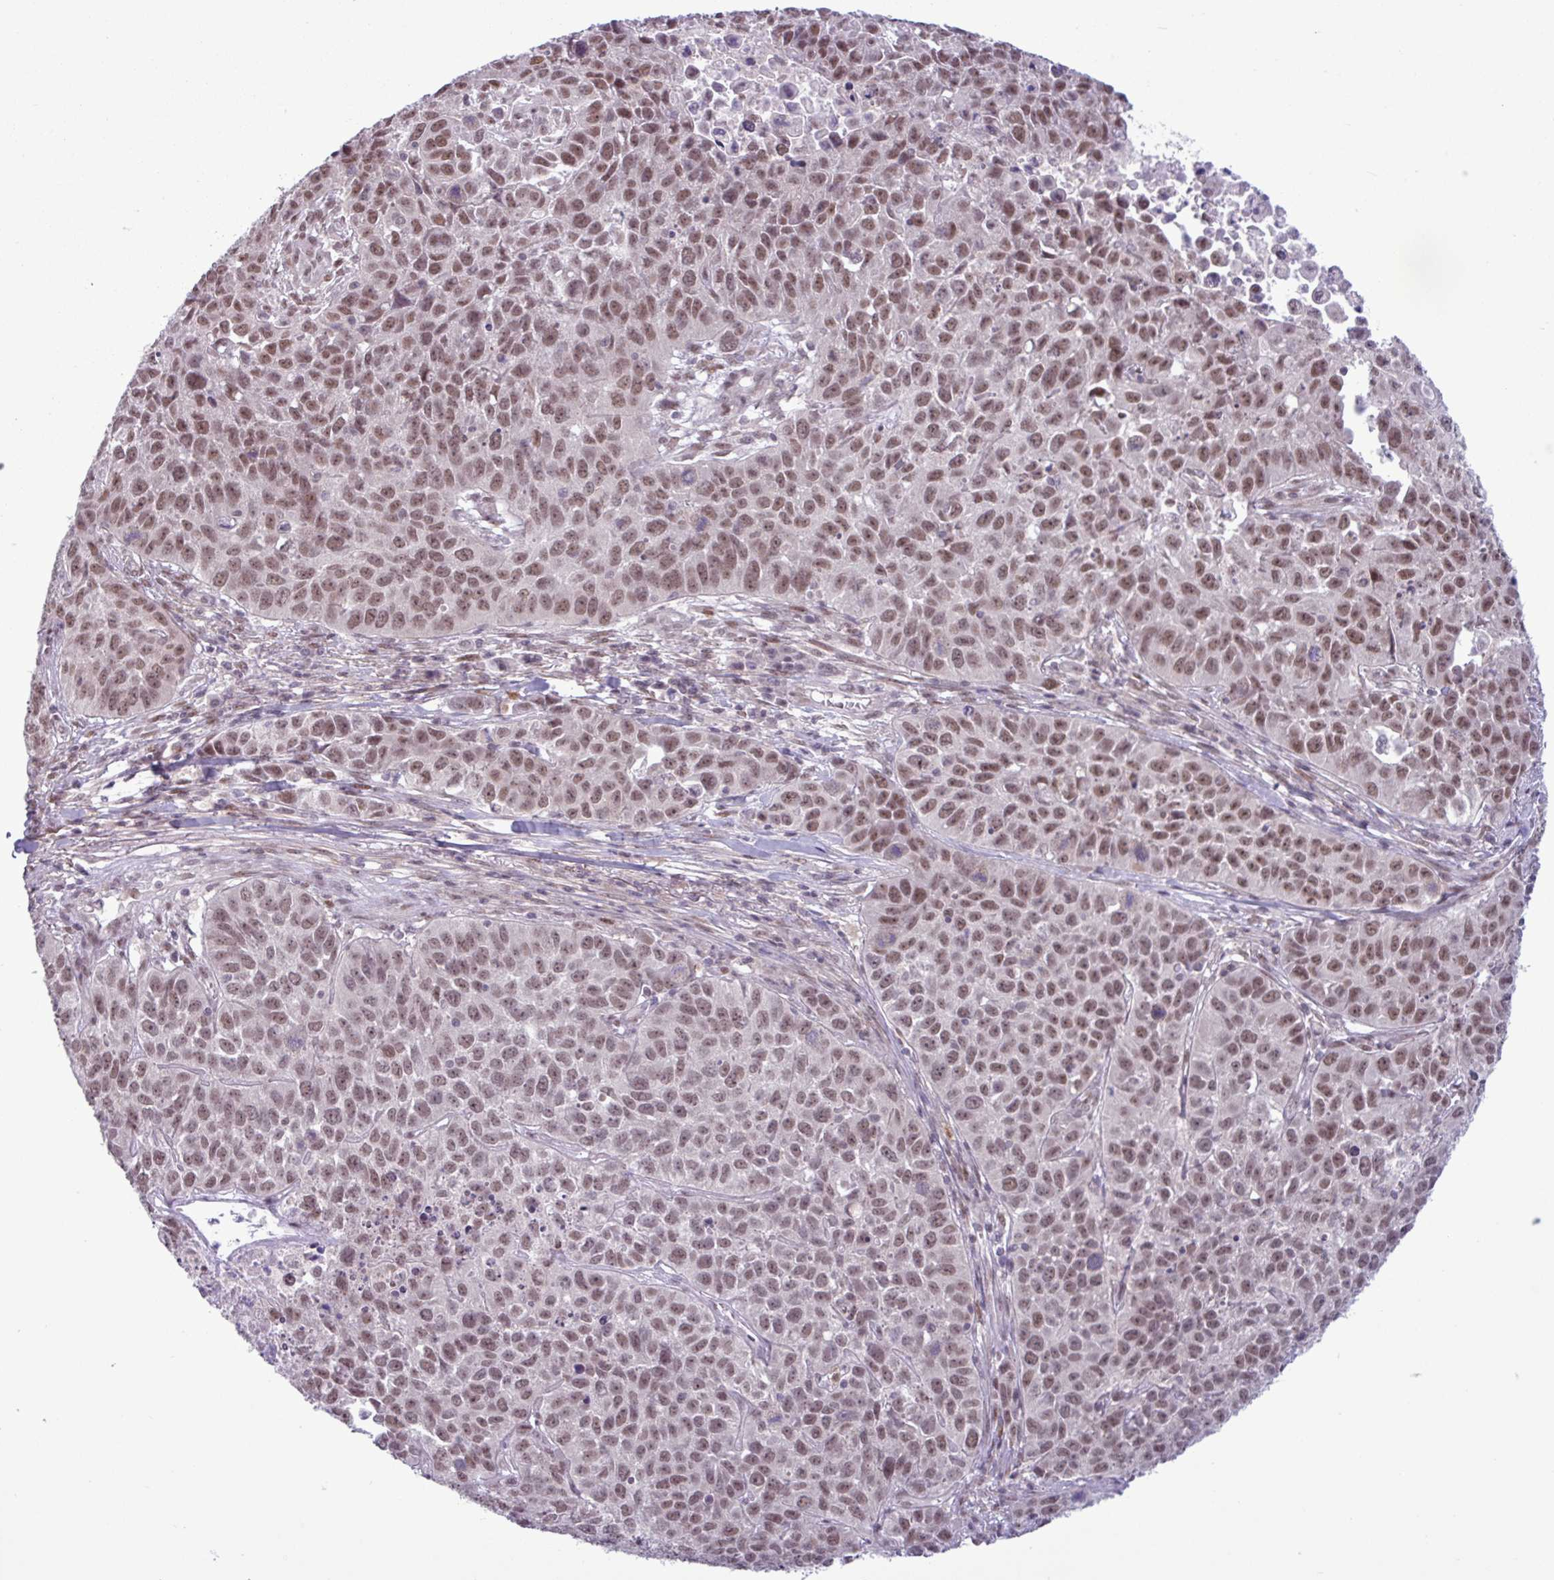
{"staining": {"intensity": "moderate", "quantity": ">75%", "location": "nuclear"}, "tissue": "lung cancer", "cell_type": "Tumor cells", "image_type": "cancer", "snomed": [{"axis": "morphology", "description": "Squamous cell carcinoma, NOS"}, {"axis": "topography", "description": "Lung"}], "caption": "This photomicrograph reveals squamous cell carcinoma (lung) stained with IHC to label a protein in brown. The nuclear of tumor cells show moderate positivity for the protein. Nuclei are counter-stained blue.", "gene": "NOTCH2", "patient": {"sex": "male", "age": 76}}